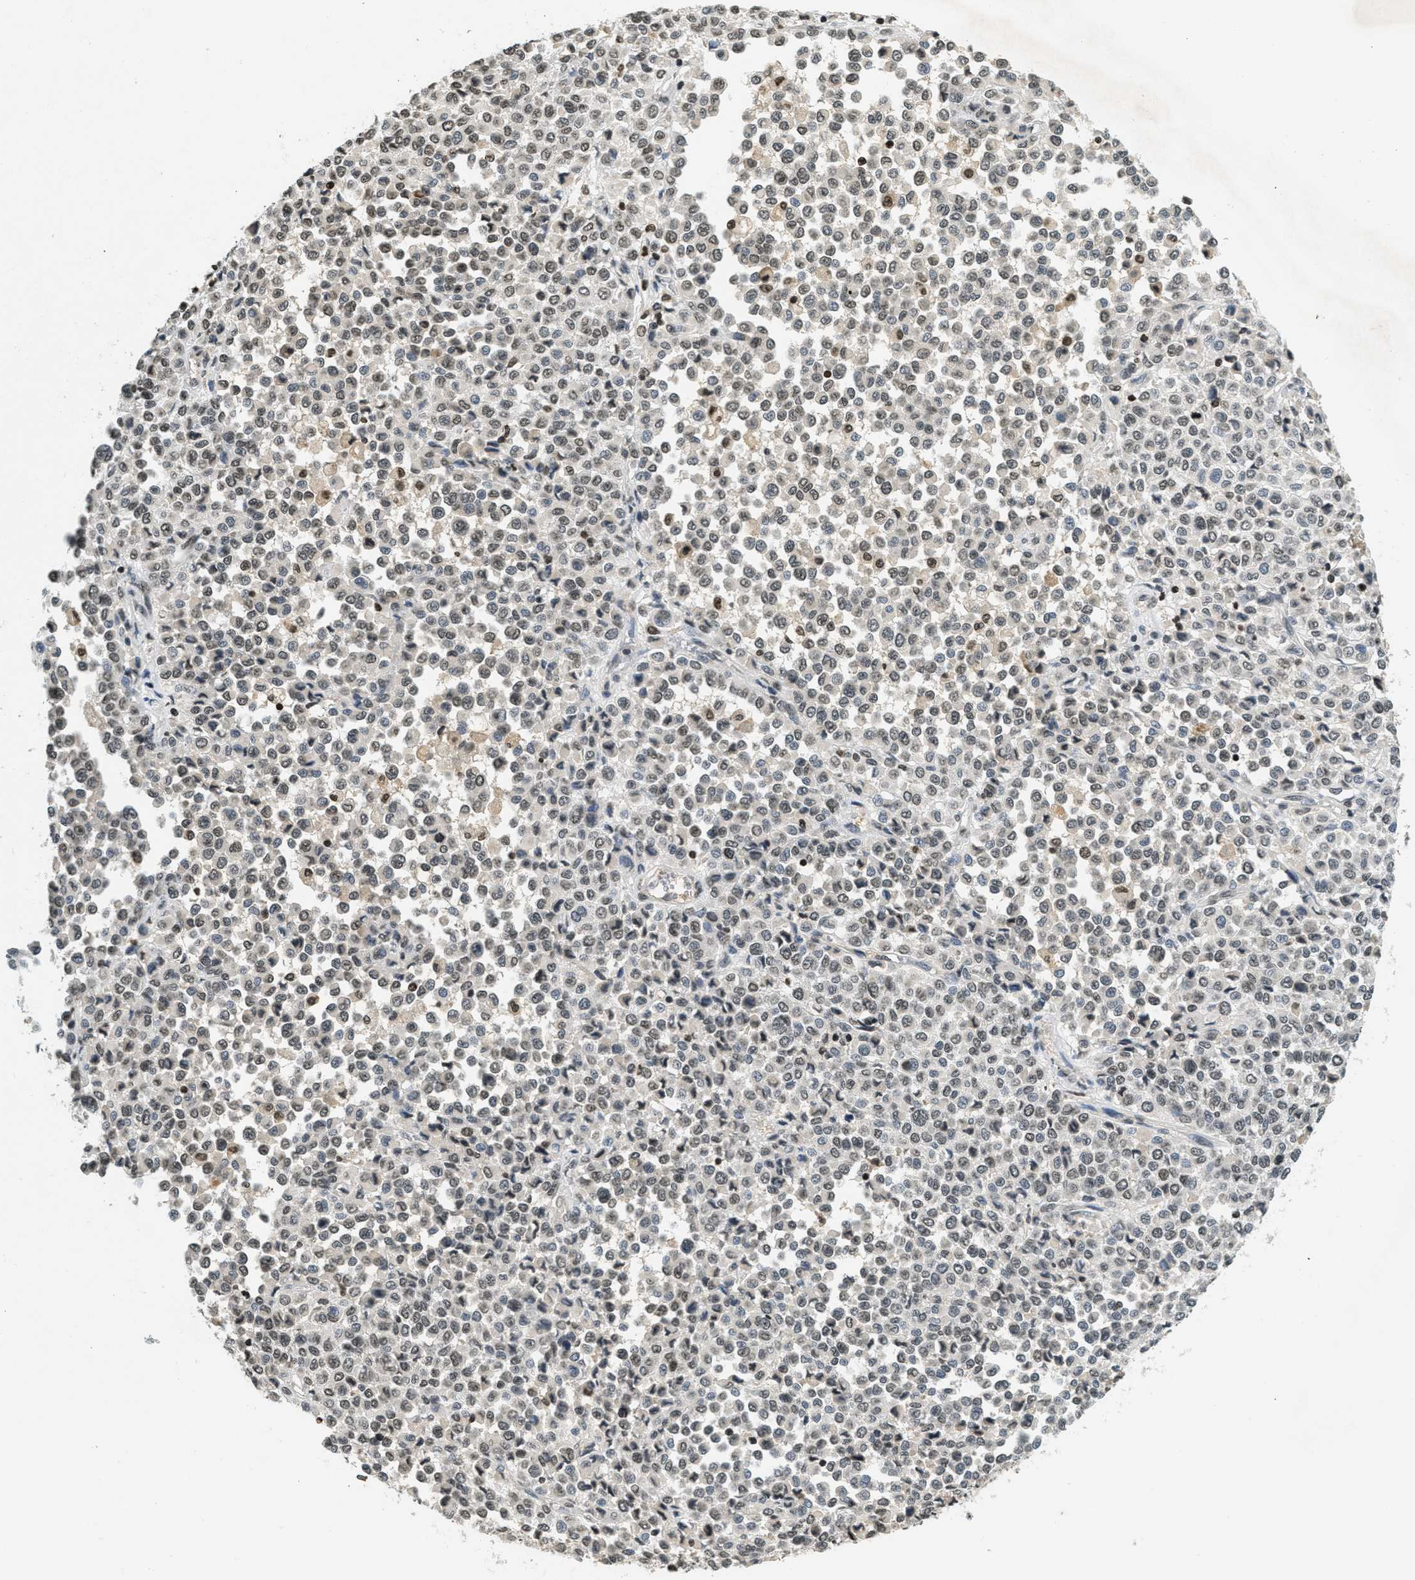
{"staining": {"intensity": "moderate", "quantity": ">75%", "location": "nuclear"}, "tissue": "melanoma", "cell_type": "Tumor cells", "image_type": "cancer", "snomed": [{"axis": "morphology", "description": "Malignant melanoma, Metastatic site"}, {"axis": "topography", "description": "Pancreas"}], "caption": "Human malignant melanoma (metastatic site) stained with a brown dye exhibits moderate nuclear positive positivity in approximately >75% of tumor cells.", "gene": "LDB2", "patient": {"sex": "female", "age": 30}}